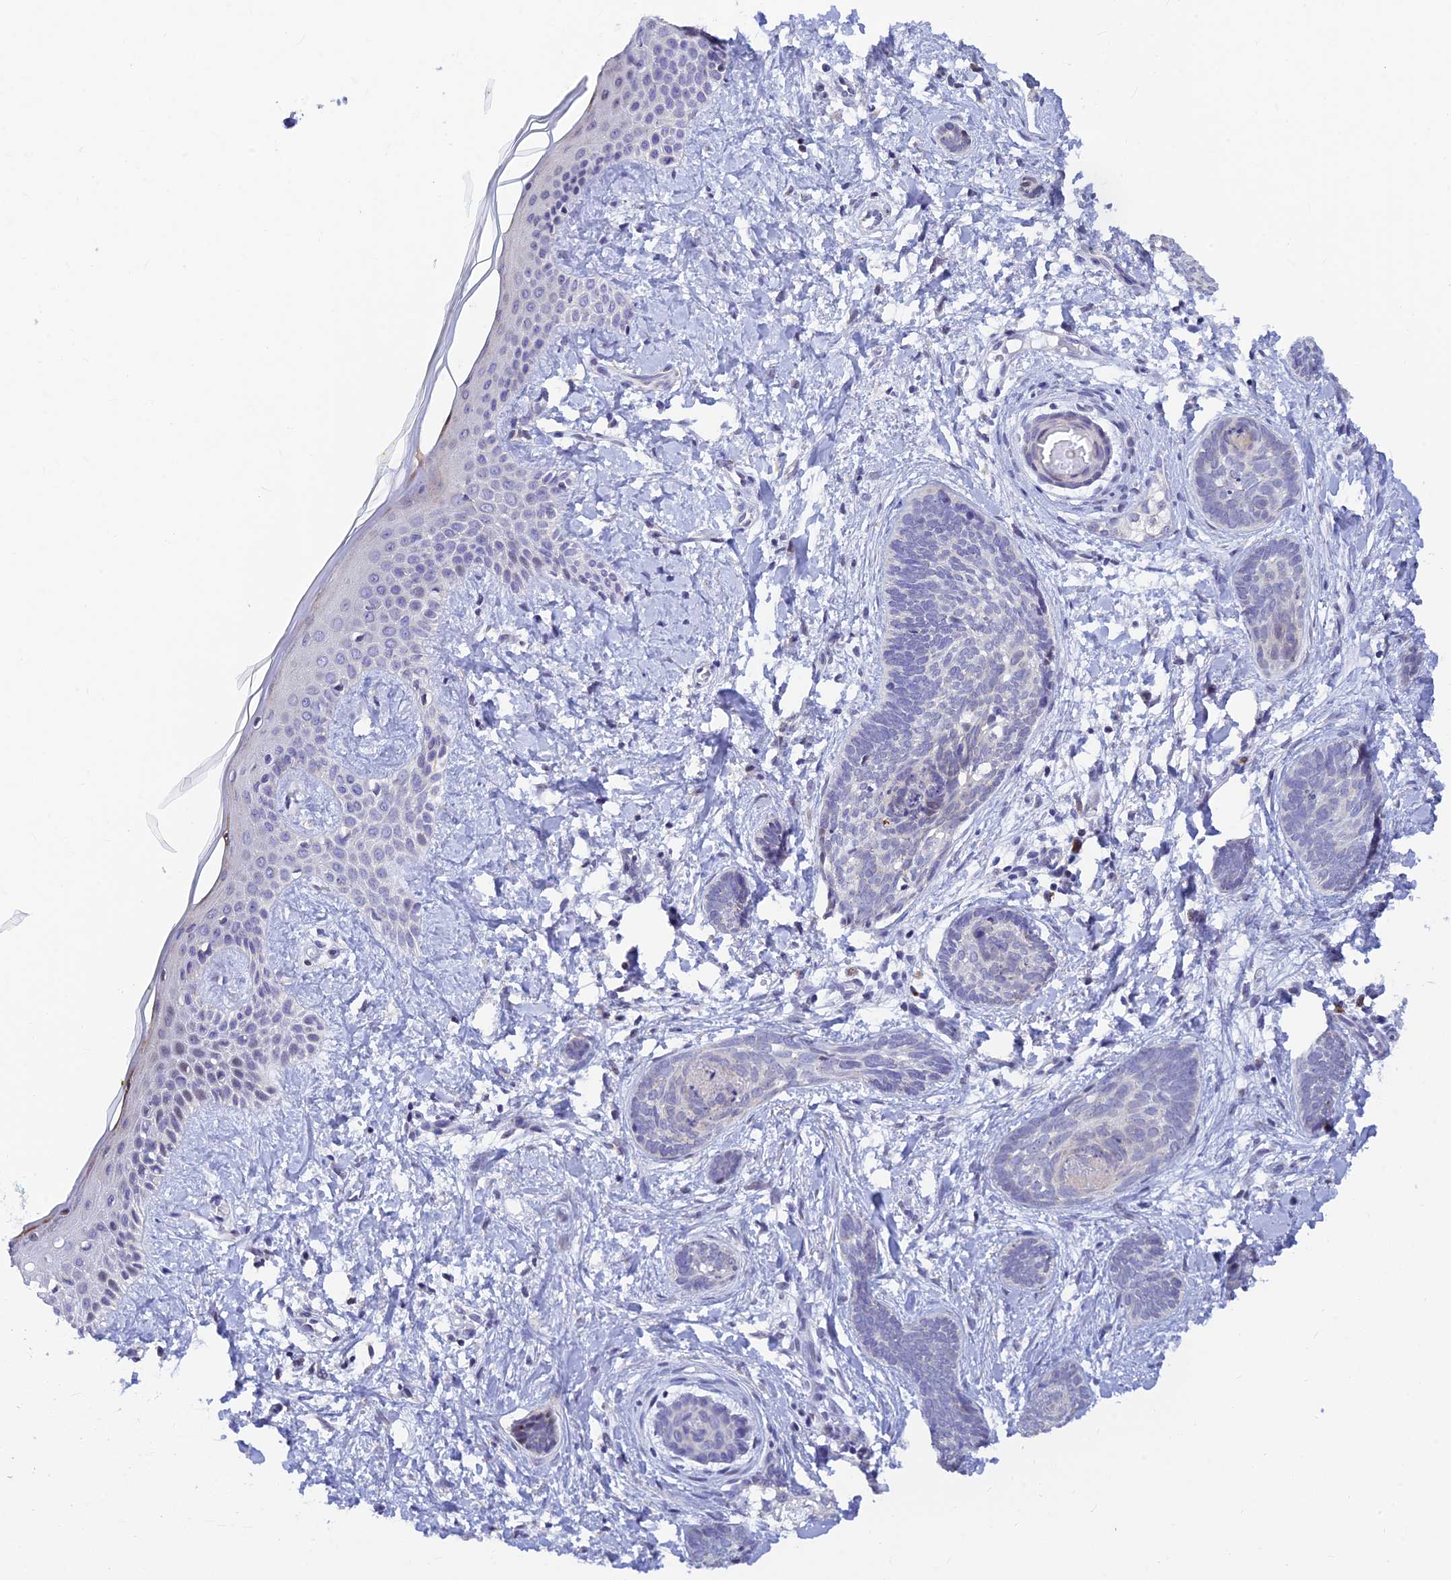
{"staining": {"intensity": "negative", "quantity": "none", "location": "none"}, "tissue": "skin cancer", "cell_type": "Tumor cells", "image_type": "cancer", "snomed": [{"axis": "morphology", "description": "Basal cell carcinoma"}, {"axis": "topography", "description": "Skin"}], "caption": "Basal cell carcinoma (skin) was stained to show a protein in brown. There is no significant expression in tumor cells.", "gene": "INKA1", "patient": {"sex": "female", "age": 81}}